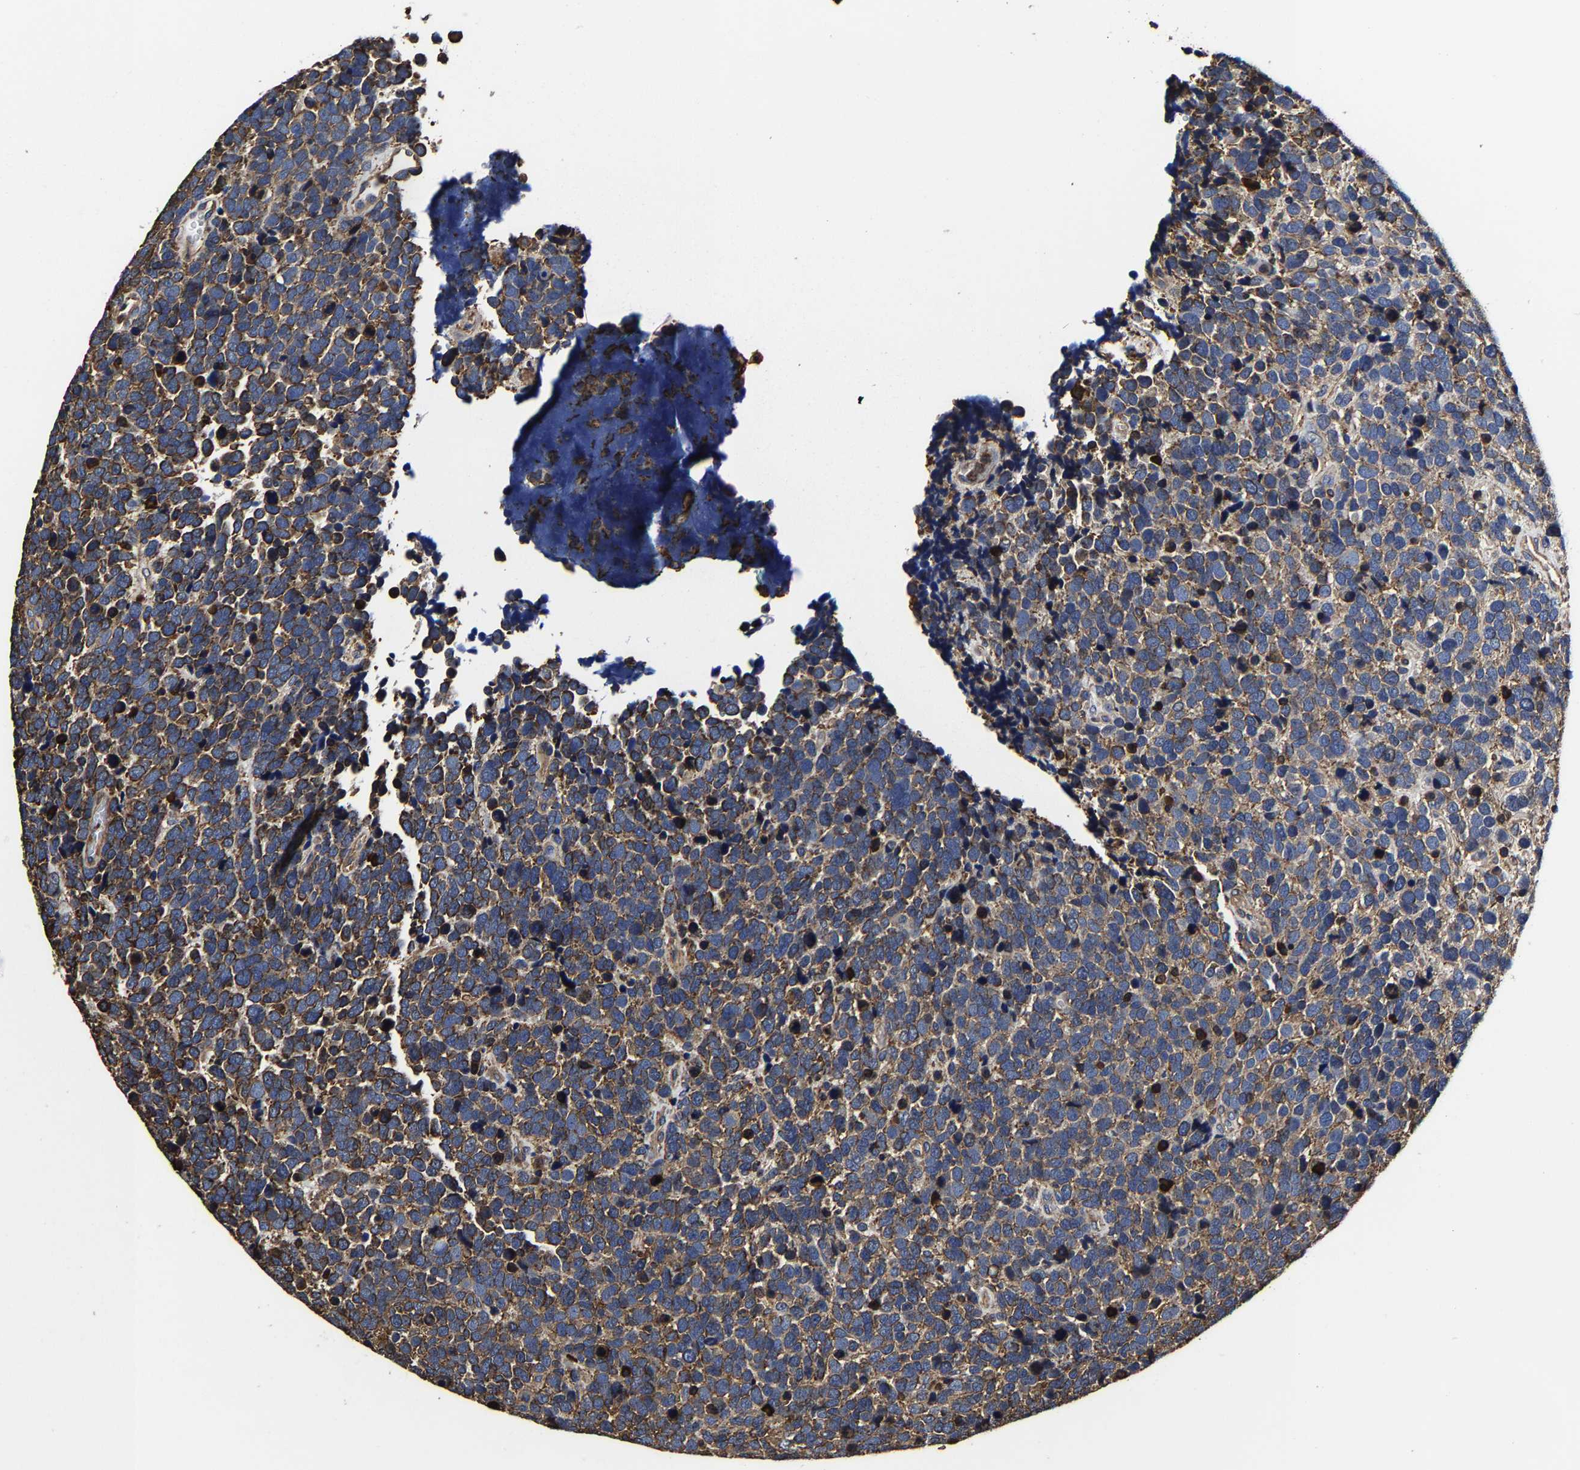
{"staining": {"intensity": "moderate", "quantity": ">75%", "location": "cytoplasmic/membranous"}, "tissue": "urothelial cancer", "cell_type": "Tumor cells", "image_type": "cancer", "snomed": [{"axis": "morphology", "description": "Urothelial carcinoma, High grade"}, {"axis": "topography", "description": "Urinary bladder"}], "caption": "Immunohistochemical staining of human high-grade urothelial carcinoma shows medium levels of moderate cytoplasmic/membranous expression in approximately >75% of tumor cells.", "gene": "SSH3", "patient": {"sex": "female", "age": 82}}